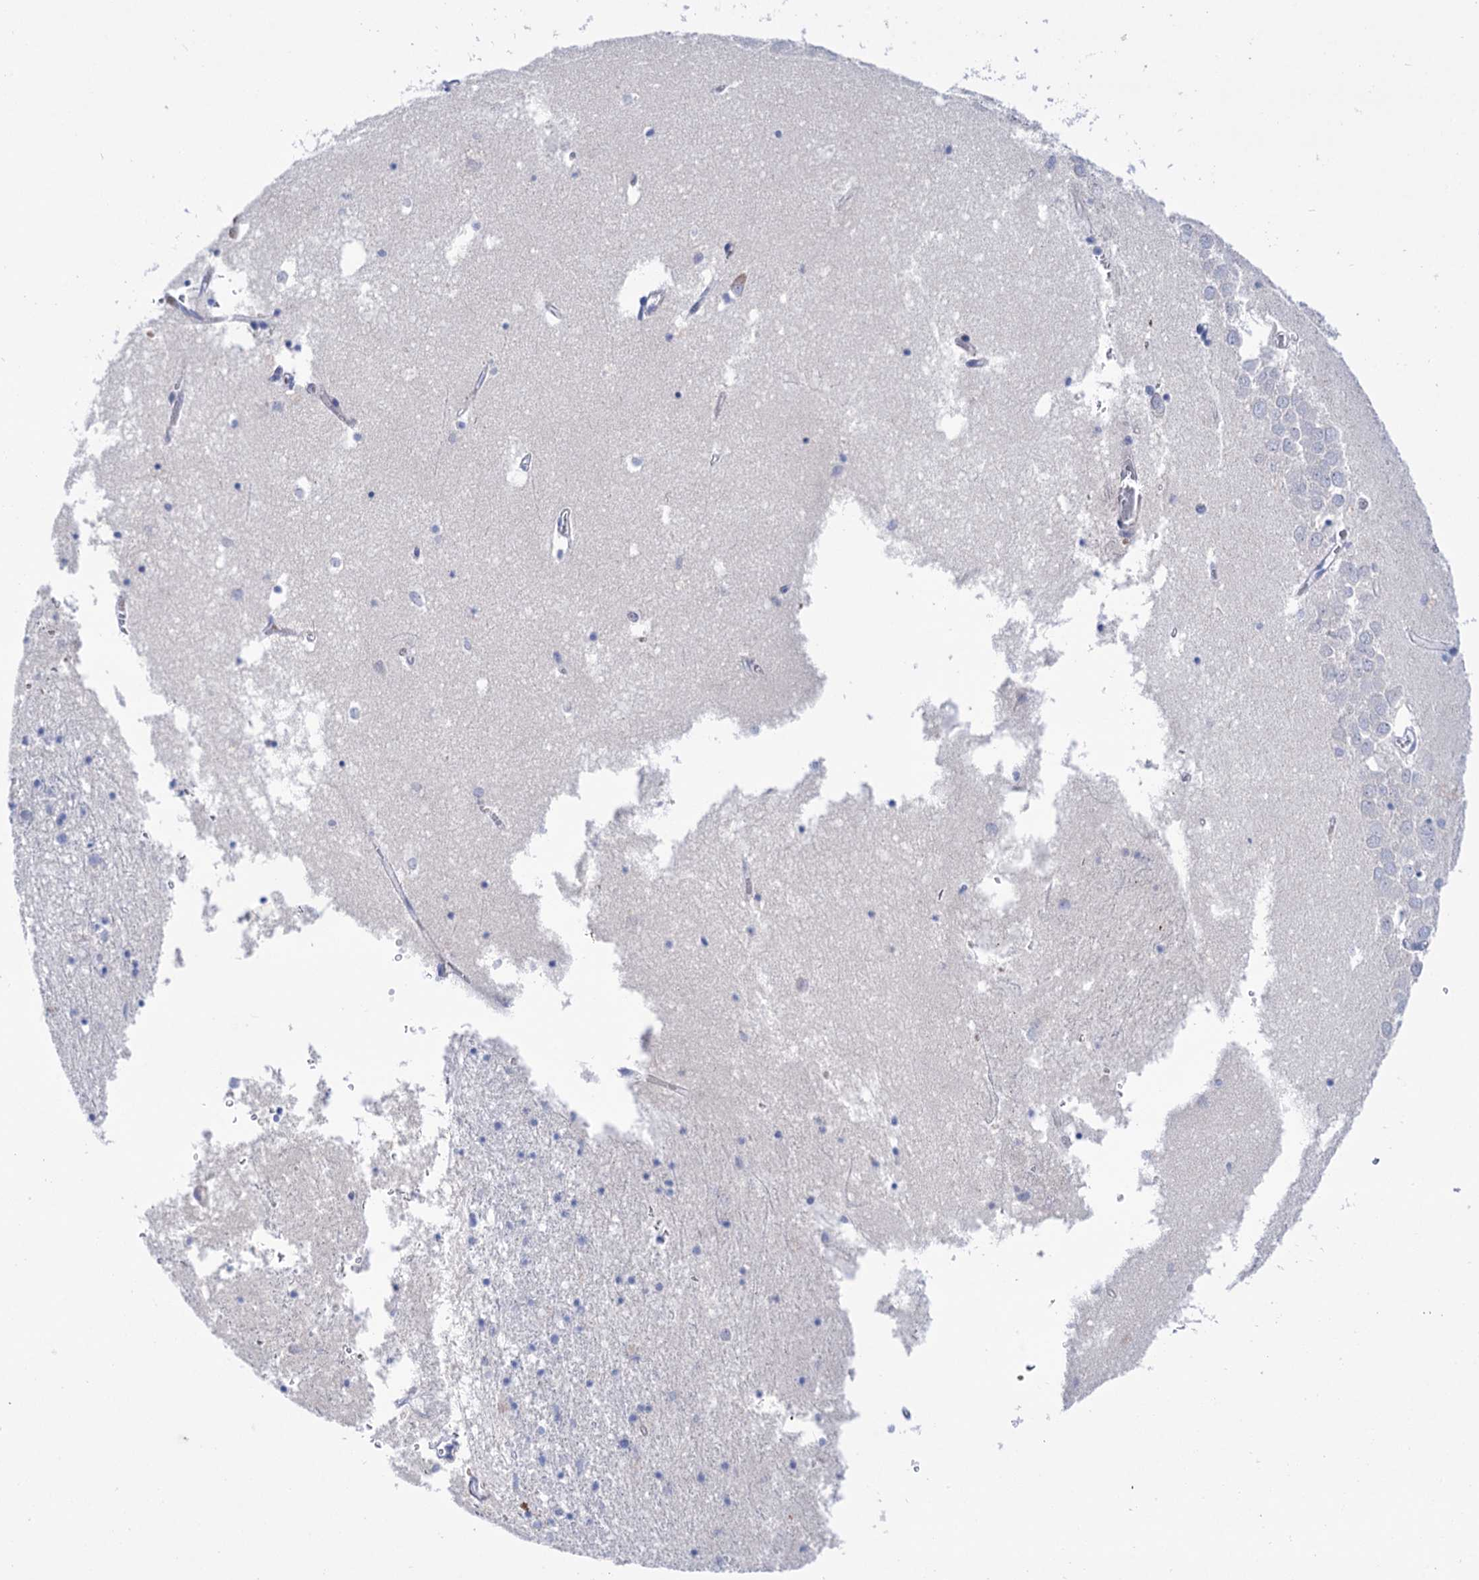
{"staining": {"intensity": "negative", "quantity": "none", "location": "none"}, "tissue": "hippocampus", "cell_type": "Glial cells", "image_type": "normal", "snomed": [{"axis": "morphology", "description": "Normal tissue, NOS"}, {"axis": "topography", "description": "Hippocampus"}], "caption": "This photomicrograph is of unremarkable hippocampus stained with IHC to label a protein in brown with the nuclei are counter-stained blue. There is no staining in glial cells.", "gene": "YARS2", "patient": {"sex": "male", "age": 70}}